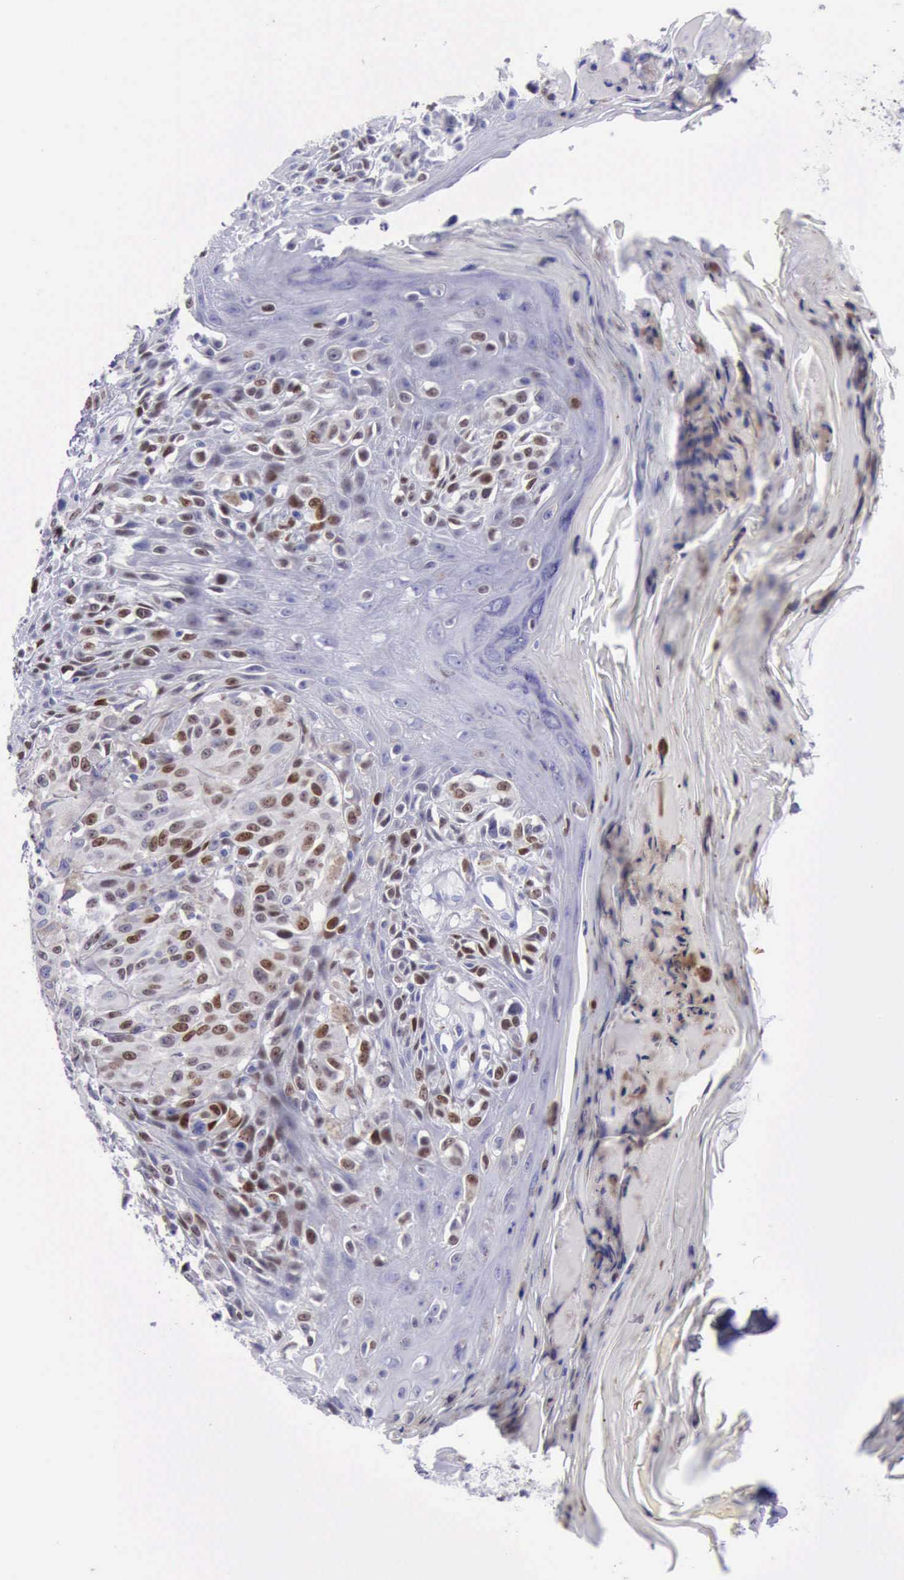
{"staining": {"intensity": "strong", "quantity": ">75%", "location": "nuclear"}, "tissue": "melanoma", "cell_type": "Tumor cells", "image_type": "cancer", "snomed": [{"axis": "morphology", "description": "Malignant melanoma, NOS"}, {"axis": "topography", "description": "Skin"}], "caption": "An immunohistochemistry (IHC) micrograph of tumor tissue is shown. Protein staining in brown highlights strong nuclear positivity in melanoma within tumor cells.", "gene": "MCM2", "patient": {"sex": "female", "age": 77}}